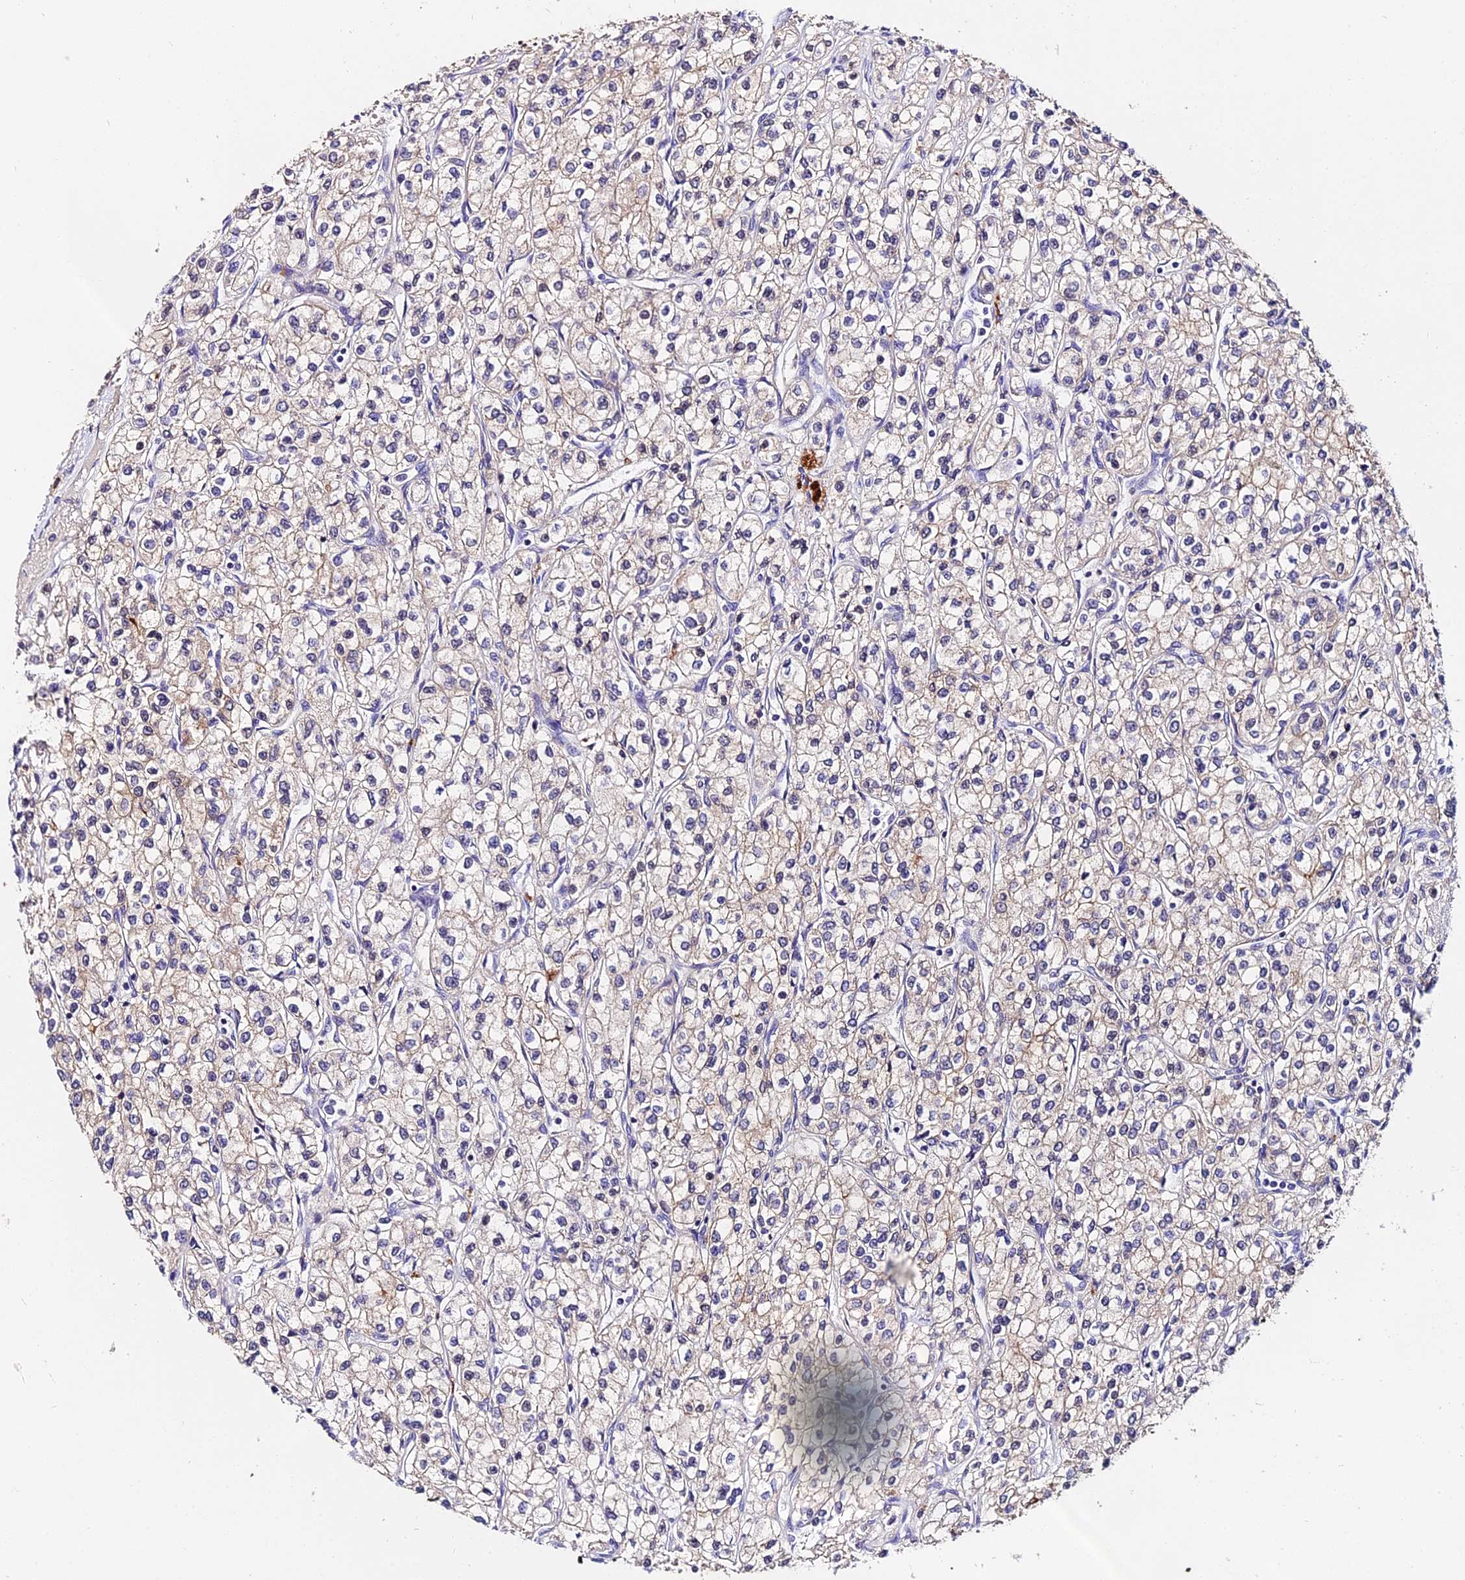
{"staining": {"intensity": "weak", "quantity": "<25%", "location": "cytoplasmic/membranous"}, "tissue": "renal cancer", "cell_type": "Tumor cells", "image_type": "cancer", "snomed": [{"axis": "morphology", "description": "Adenocarcinoma, NOS"}, {"axis": "topography", "description": "Kidney"}], "caption": "High power microscopy photomicrograph of an immunohistochemistry (IHC) histopathology image of renal adenocarcinoma, revealing no significant expression in tumor cells. (Brightfield microscopy of DAB immunohistochemistry (IHC) at high magnification).", "gene": "LYPD6", "patient": {"sex": "male", "age": 80}}